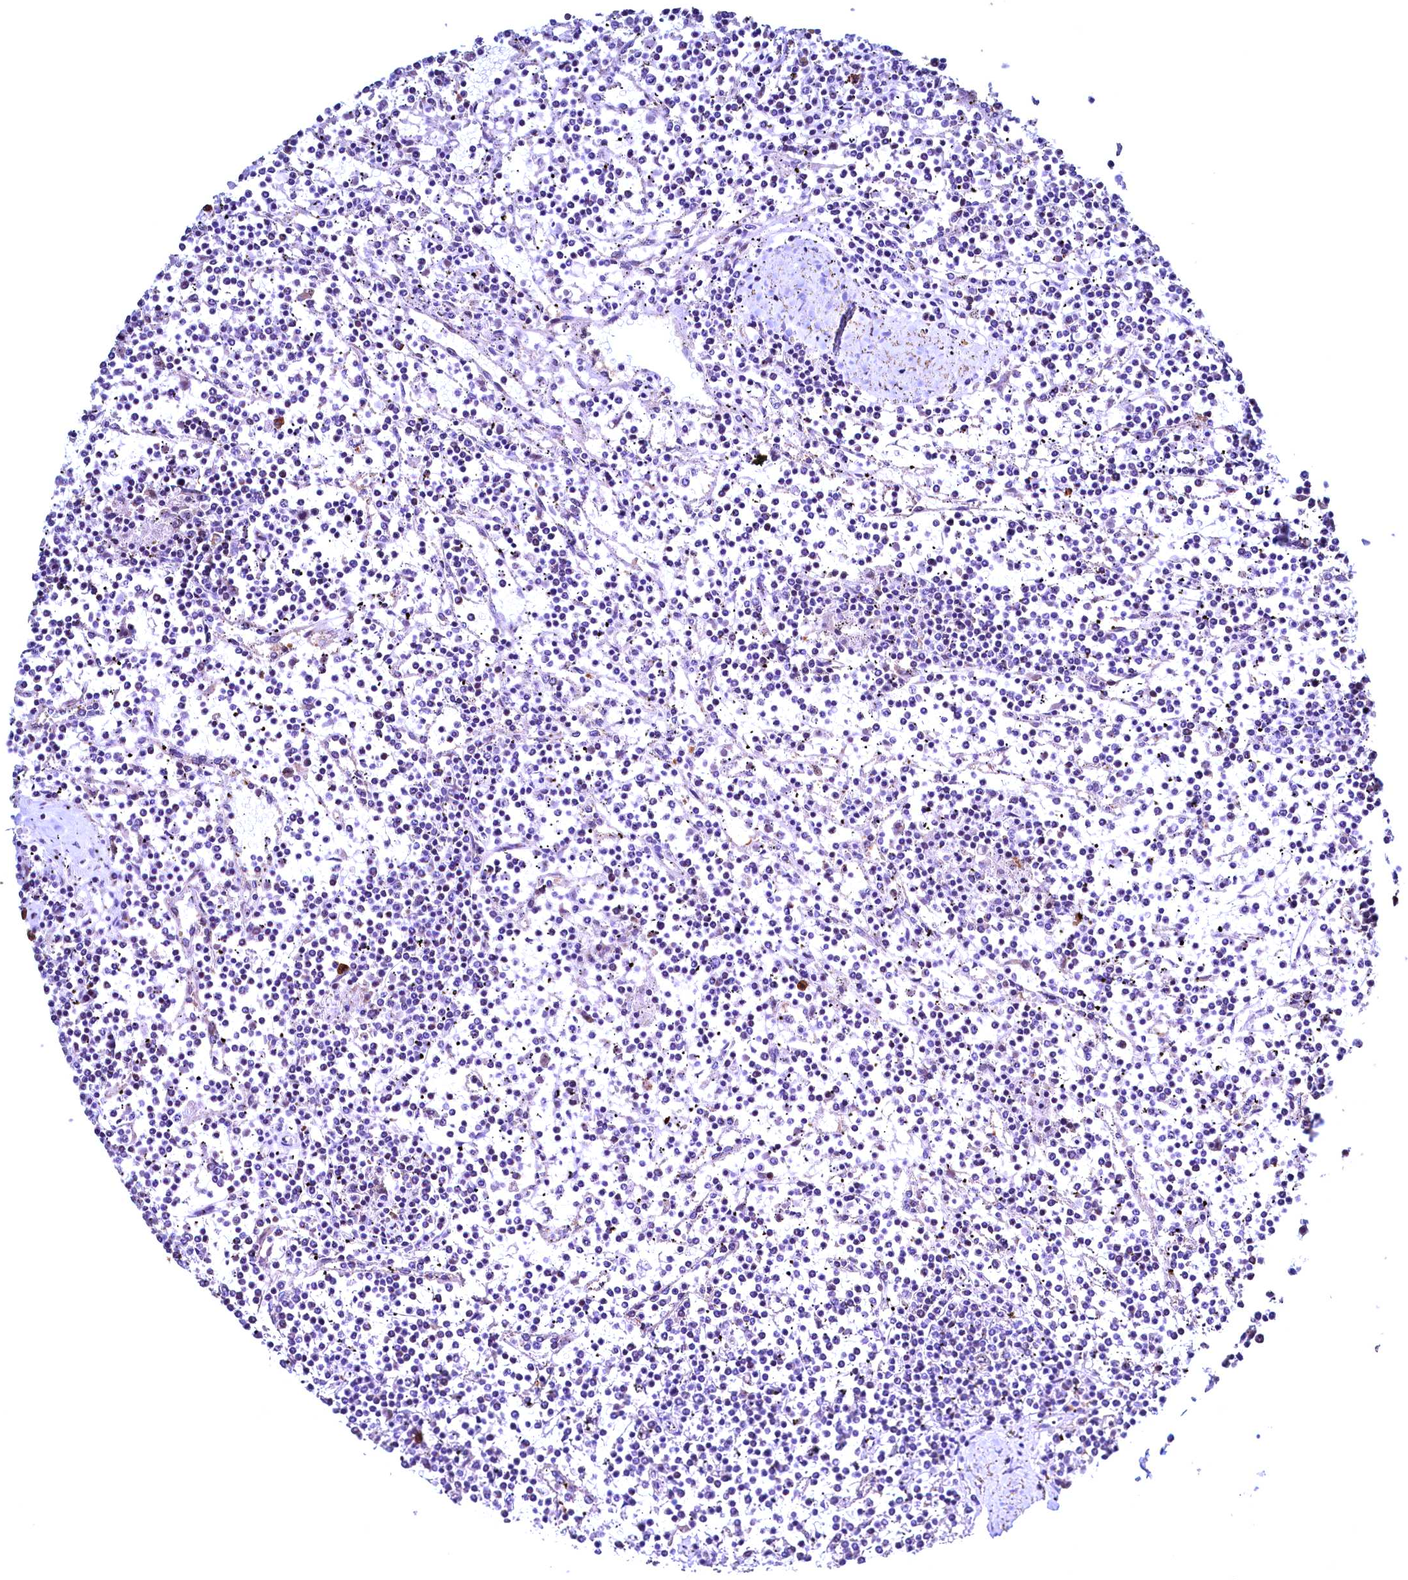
{"staining": {"intensity": "negative", "quantity": "none", "location": "none"}, "tissue": "lymphoma", "cell_type": "Tumor cells", "image_type": "cancer", "snomed": [{"axis": "morphology", "description": "Malignant lymphoma, non-Hodgkin's type, Low grade"}, {"axis": "topography", "description": "Spleen"}], "caption": "This is an immunohistochemistry (IHC) micrograph of low-grade malignant lymphoma, non-Hodgkin's type. There is no expression in tumor cells.", "gene": "RBFA", "patient": {"sex": "female", "age": 19}}